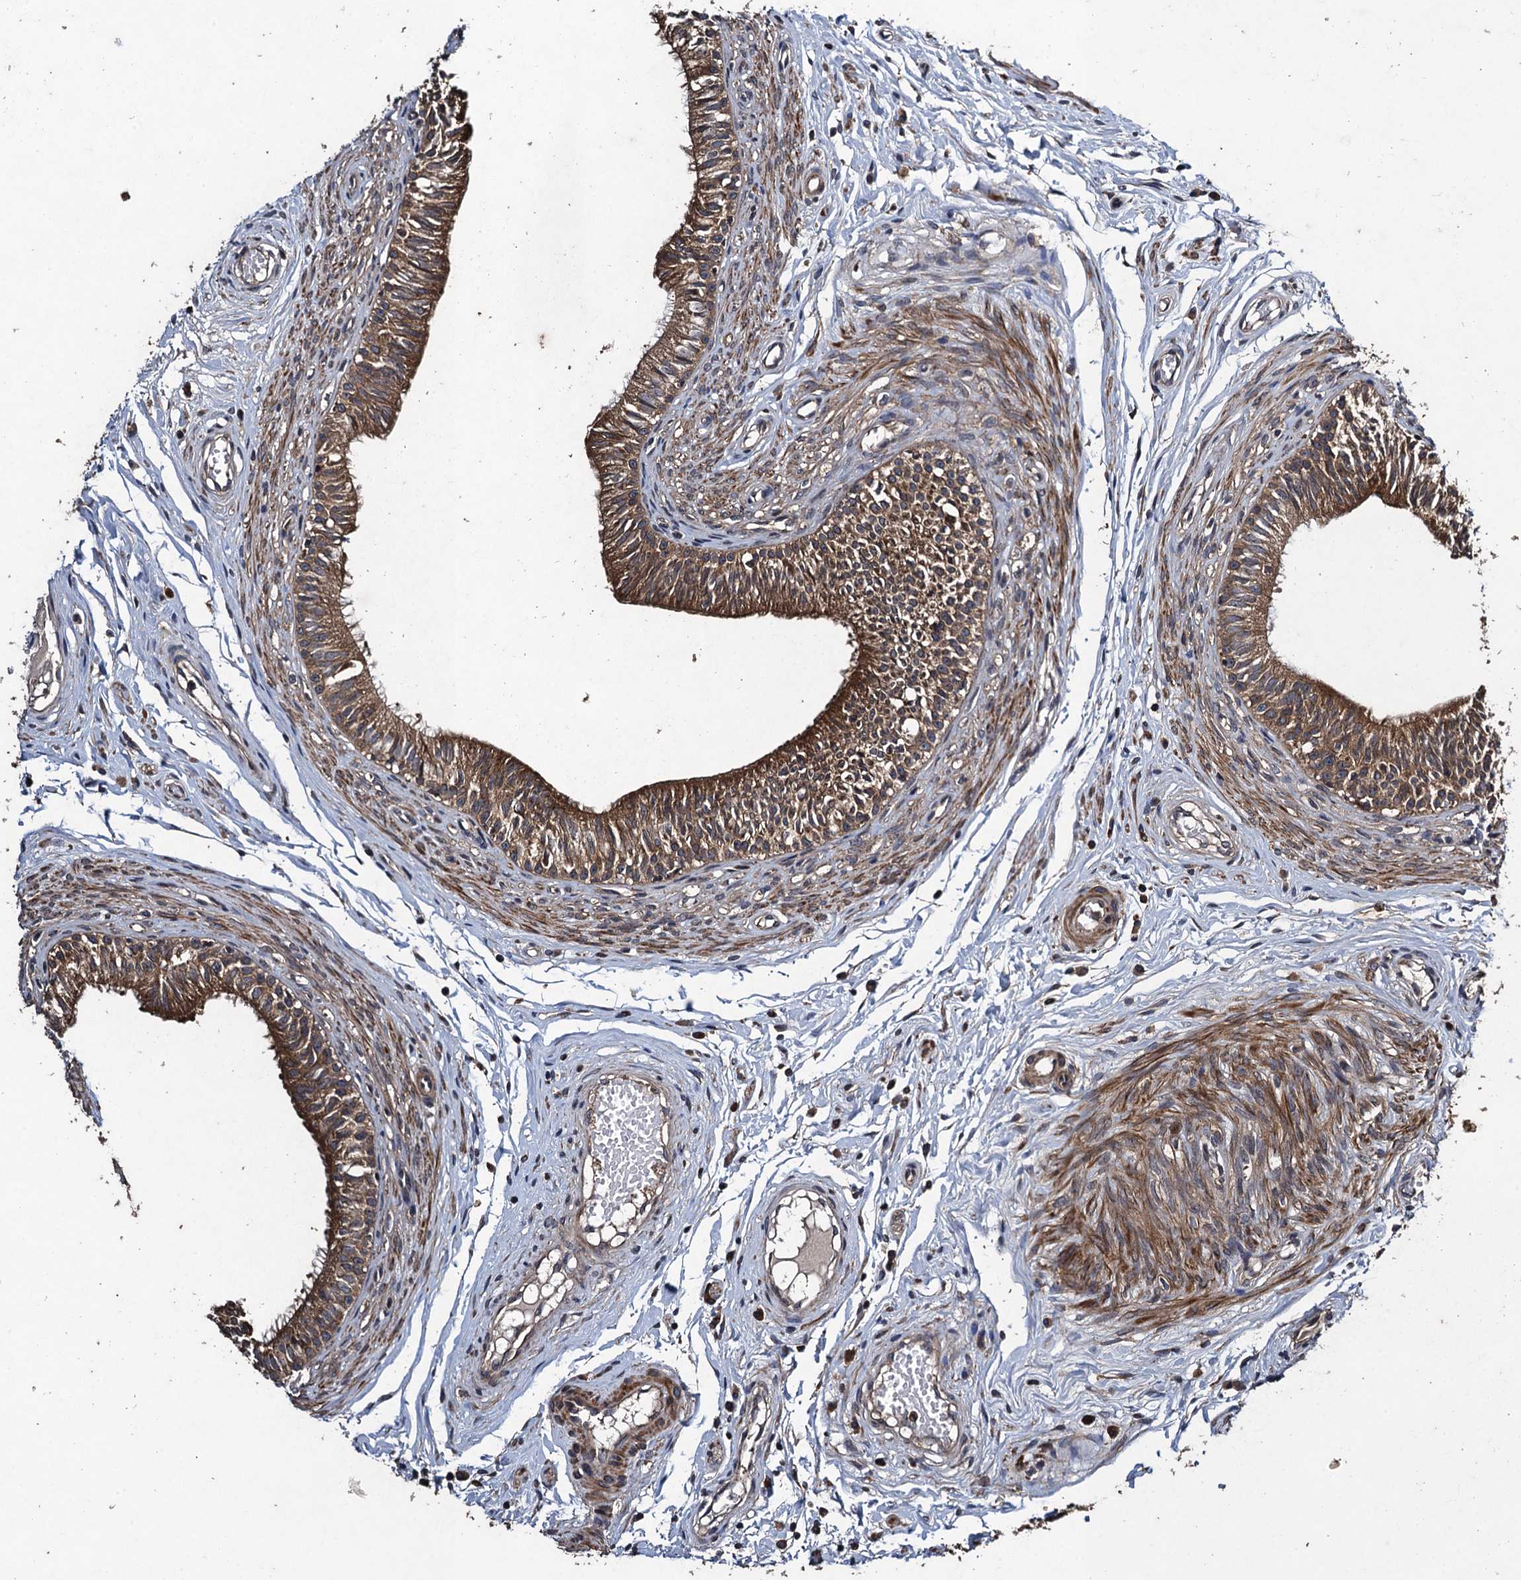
{"staining": {"intensity": "moderate", "quantity": ">75%", "location": "cytoplasmic/membranous"}, "tissue": "epididymis", "cell_type": "Glandular cells", "image_type": "normal", "snomed": [{"axis": "morphology", "description": "Normal tissue, NOS"}, {"axis": "topography", "description": "Epididymis, spermatic cord, NOS"}], "caption": "Human epididymis stained with a brown dye exhibits moderate cytoplasmic/membranous positive expression in approximately >75% of glandular cells.", "gene": "CNTN5", "patient": {"sex": "male", "age": 22}}